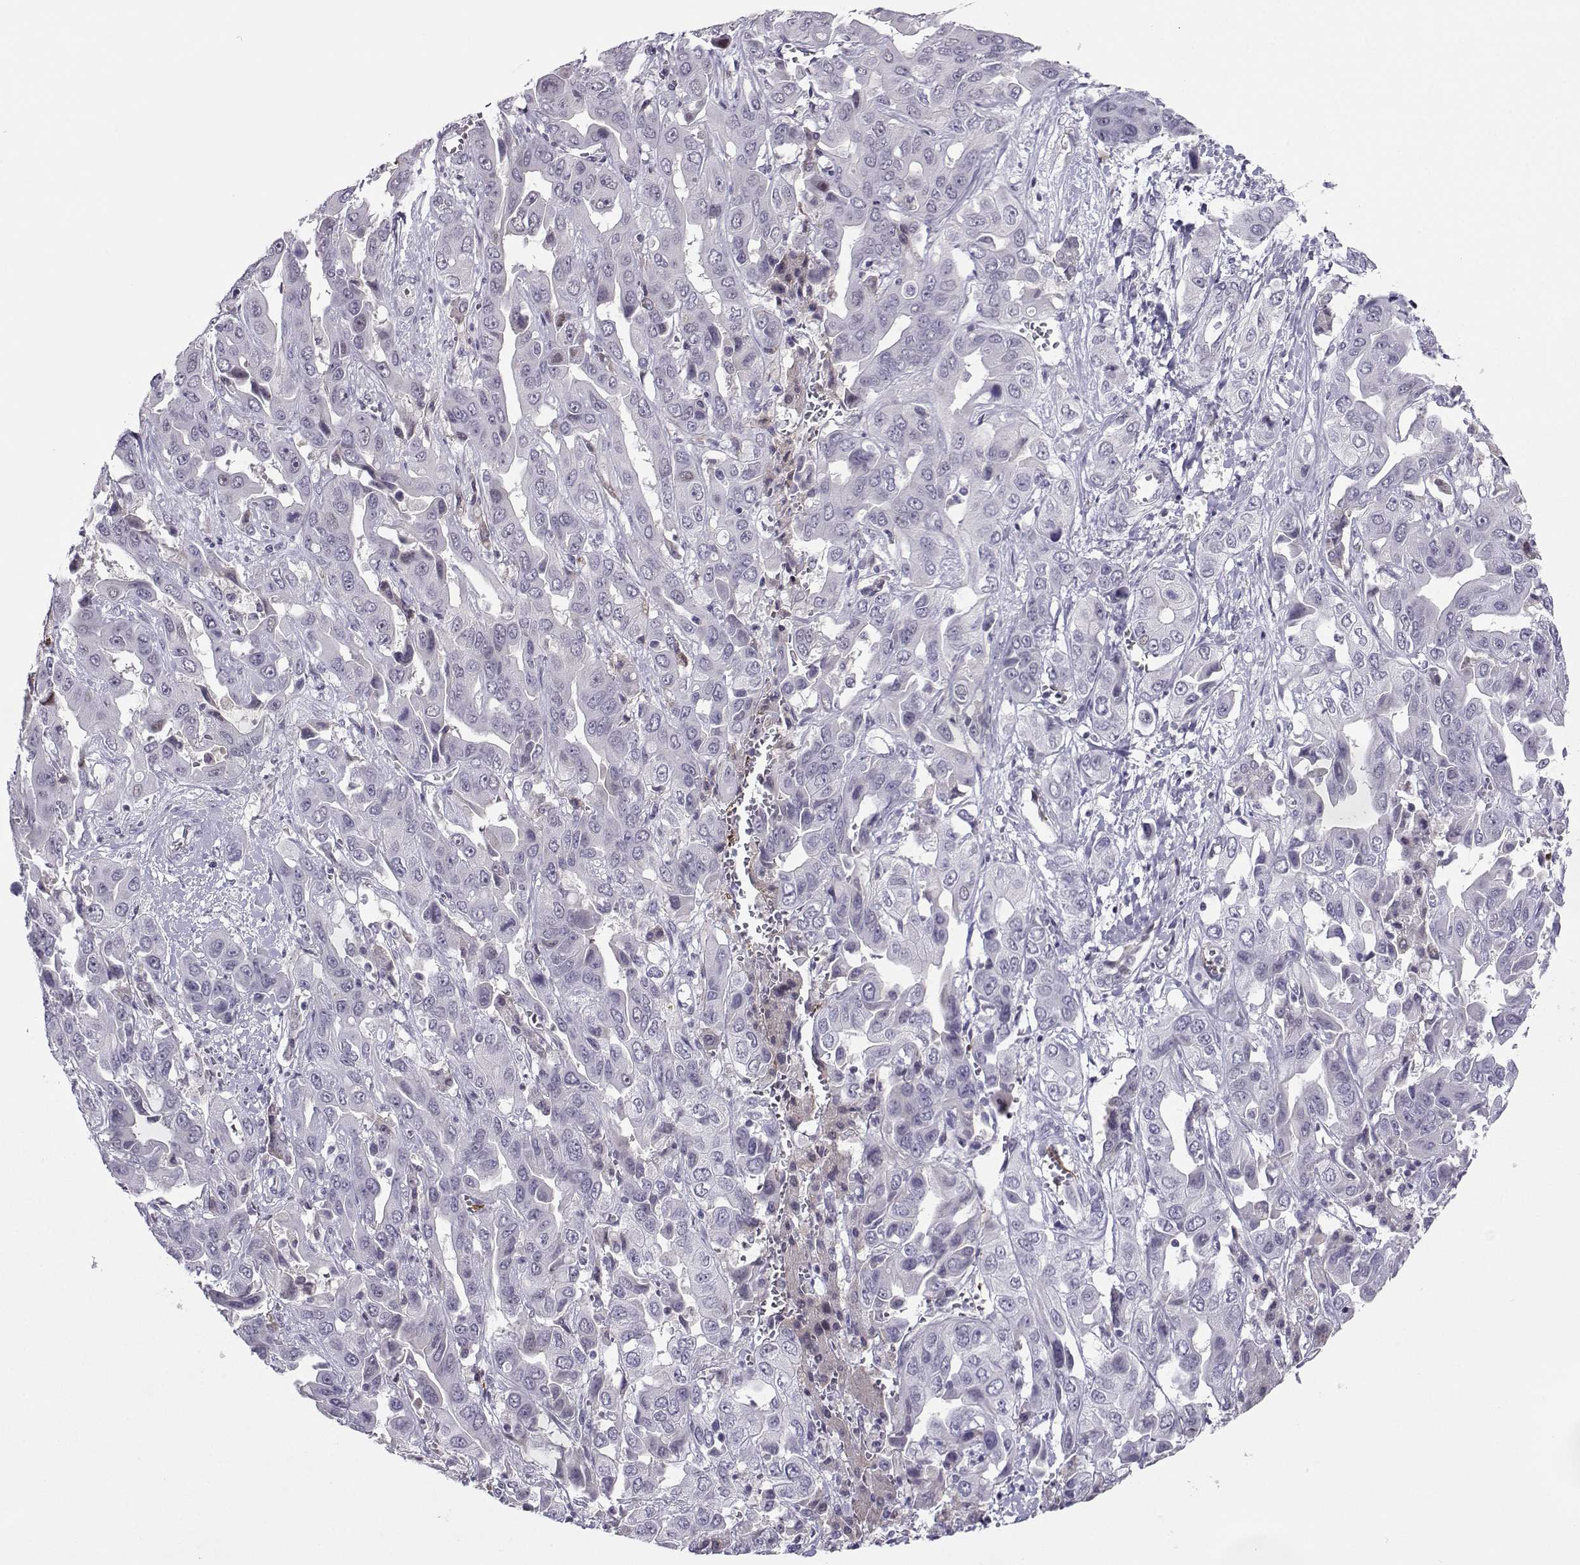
{"staining": {"intensity": "negative", "quantity": "none", "location": "none"}, "tissue": "liver cancer", "cell_type": "Tumor cells", "image_type": "cancer", "snomed": [{"axis": "morphology", "description": "Cholangiocarcinoma"}, {"axis": "topography", "description": "Liver"}], "caption": "DAB immunohistochemical staining of human liver cancer displays no significant positivity in tumor cells. (Brightfield microscopy of DAB immunohistochemistry (IHC) at high magnification).", "gene": "LHX1", "patient": {"sex": "female", "age": 52}}